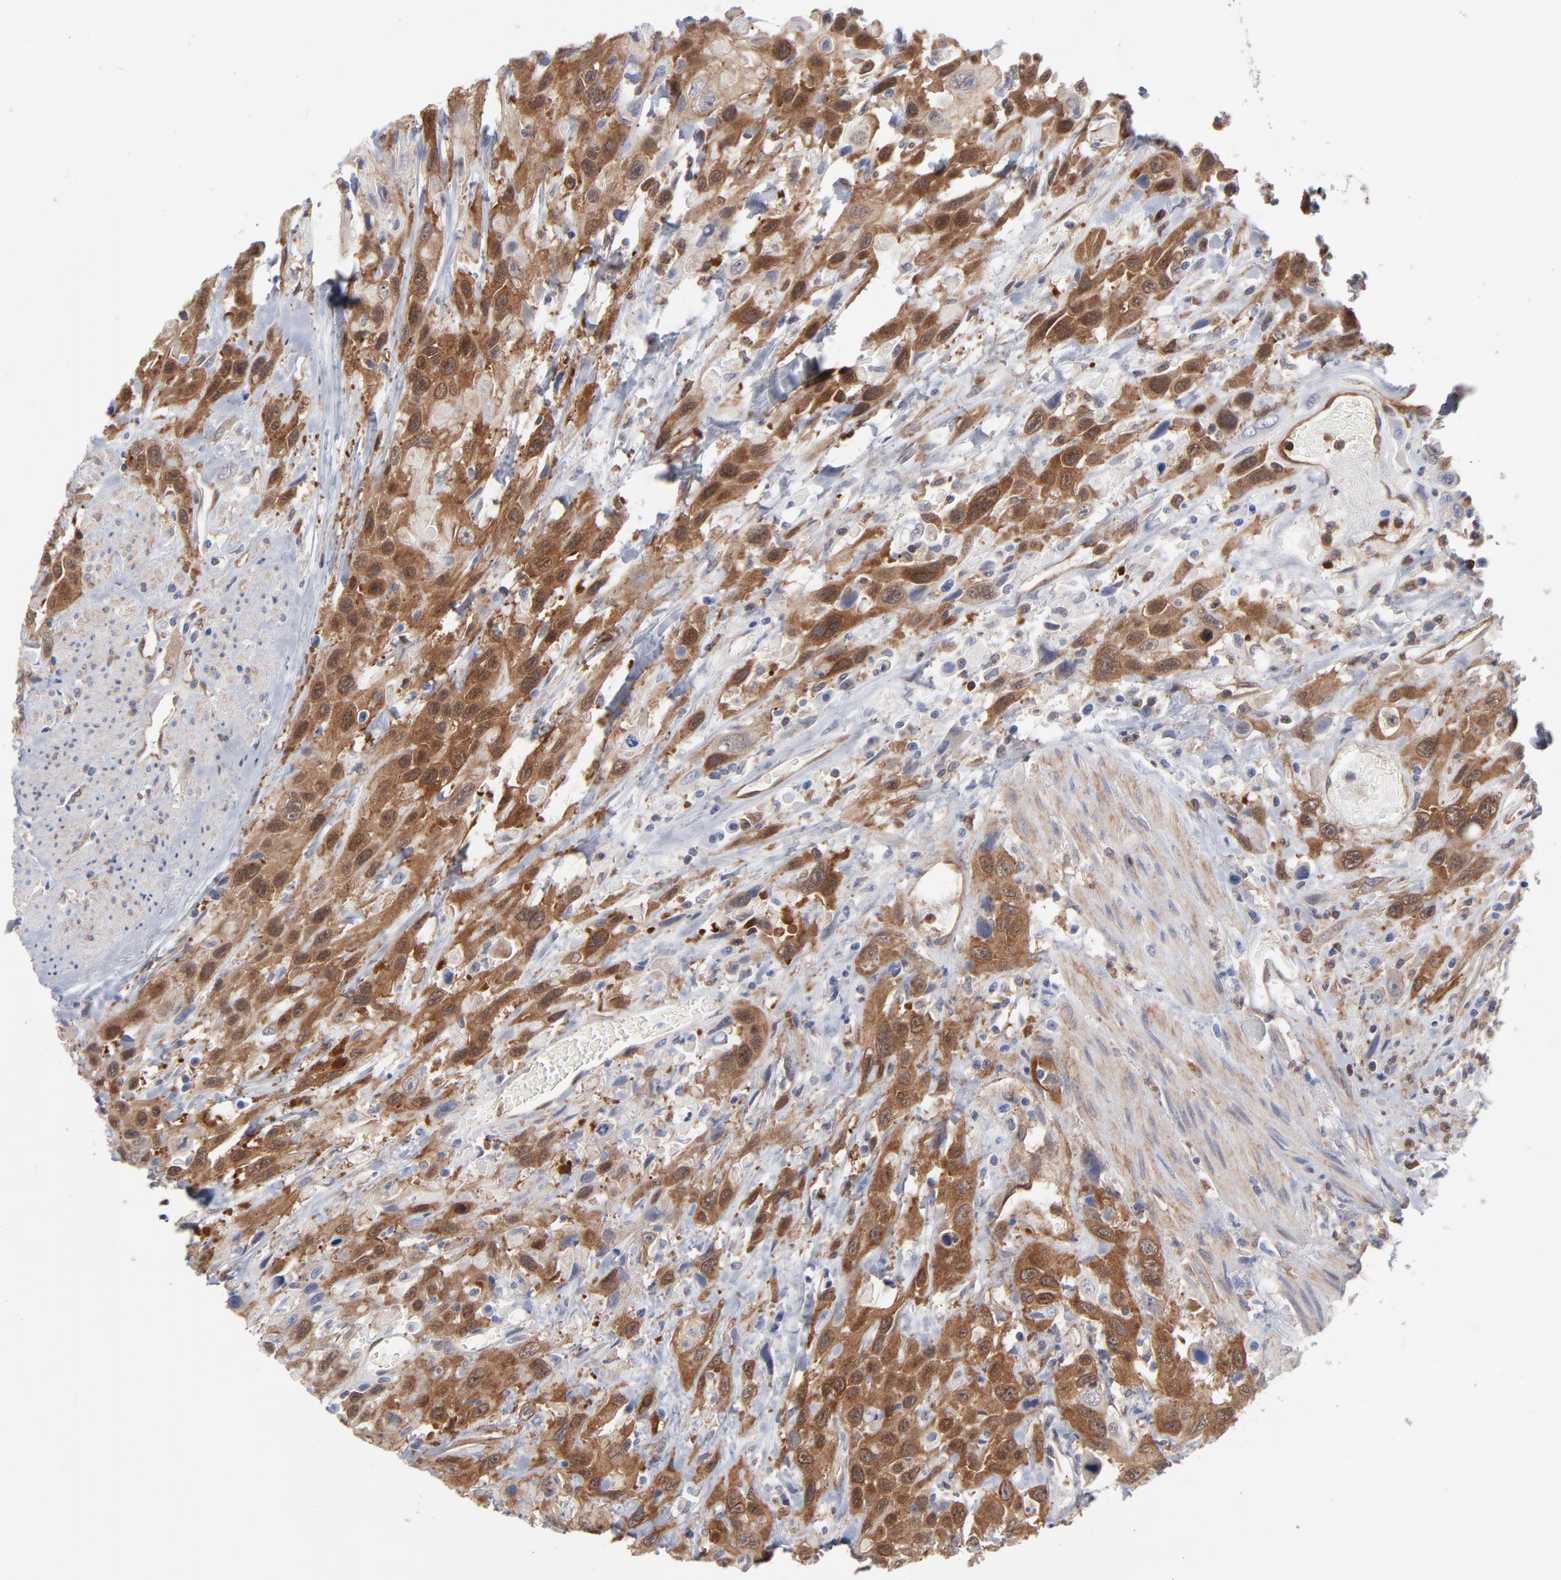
{"staining": {"intensity": "moderate", "quantity": ">75%", "location": "cytoplasmic/membranous"}, "tissue": "urothelial cancer", "cell_type": "Tumor cells", "image_type": "cancer", "snomed": [{"axis": "morphology", "description": "Urothelial carcinoma, High grade"}, {"axis": "topography", "description": "Urinary bladder"}], "caption": "Urothelial cancer stained with DAB (3,3'-diaminobenzidine) IHC exhibits medium levels of moderate cytoplasmic/membranous expression in about >75% of tumor cells.", "gene": "PXN", "patient": {"sex": "female", "age": 84}}